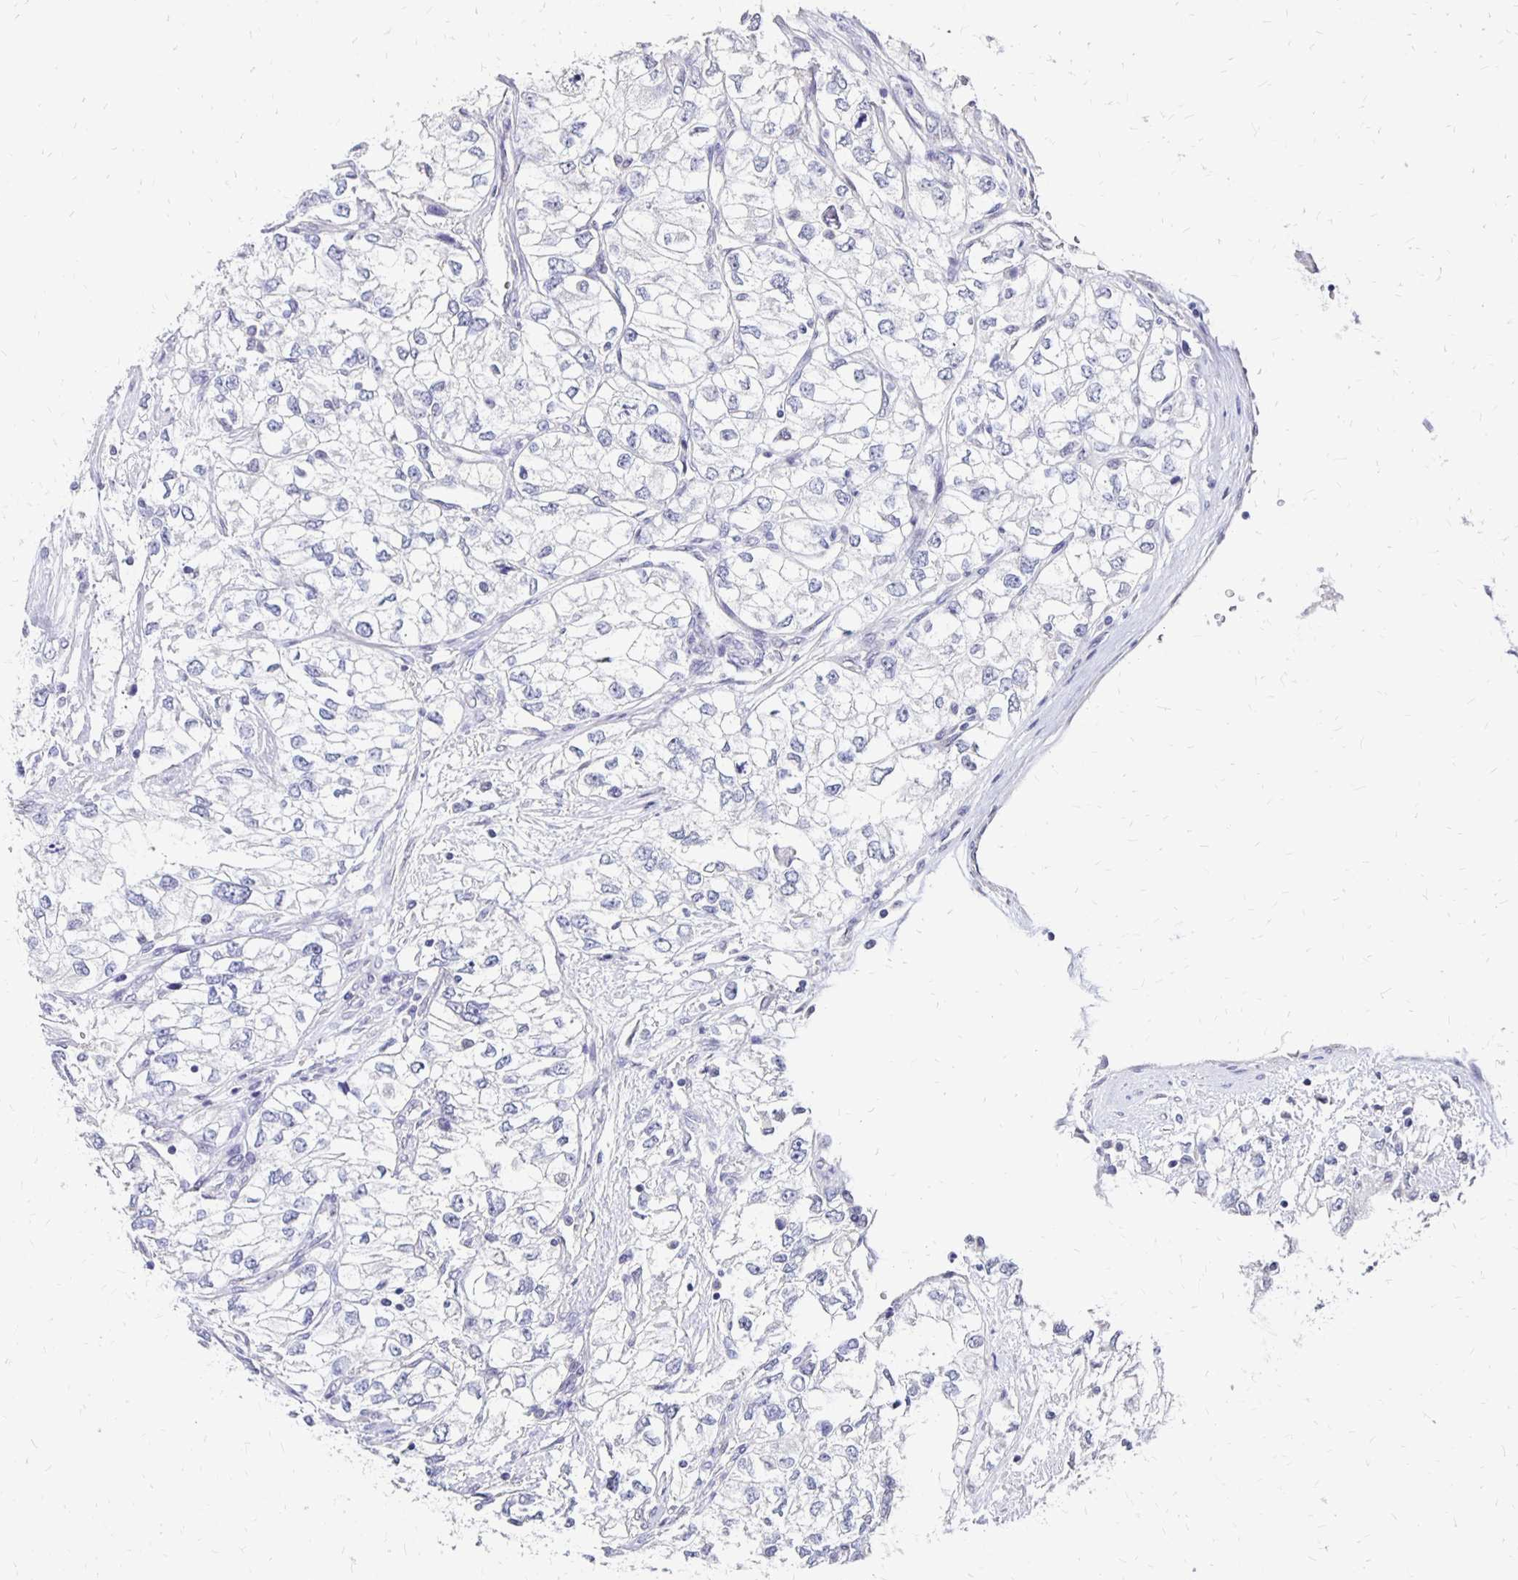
{"staining": {"intensity": "negative", "quantity": "none", "location": "none"}, "tissue": "renal cancer", "cell_type": "Tumor cells", "image_type": "cancer", "snomed": [{"axis": "morphology", "description": "Adenocarcinoma, NOS"}, {"axis": "topography", "description": "Kidney"}], "caption": "This is an immunohistochemistry photomicrograph of human renal cancer (adenocarcinoma). There is no staining in tumor cells.", "gene": "ATOSB", "patient": {"sex": "female", "age": 59}}